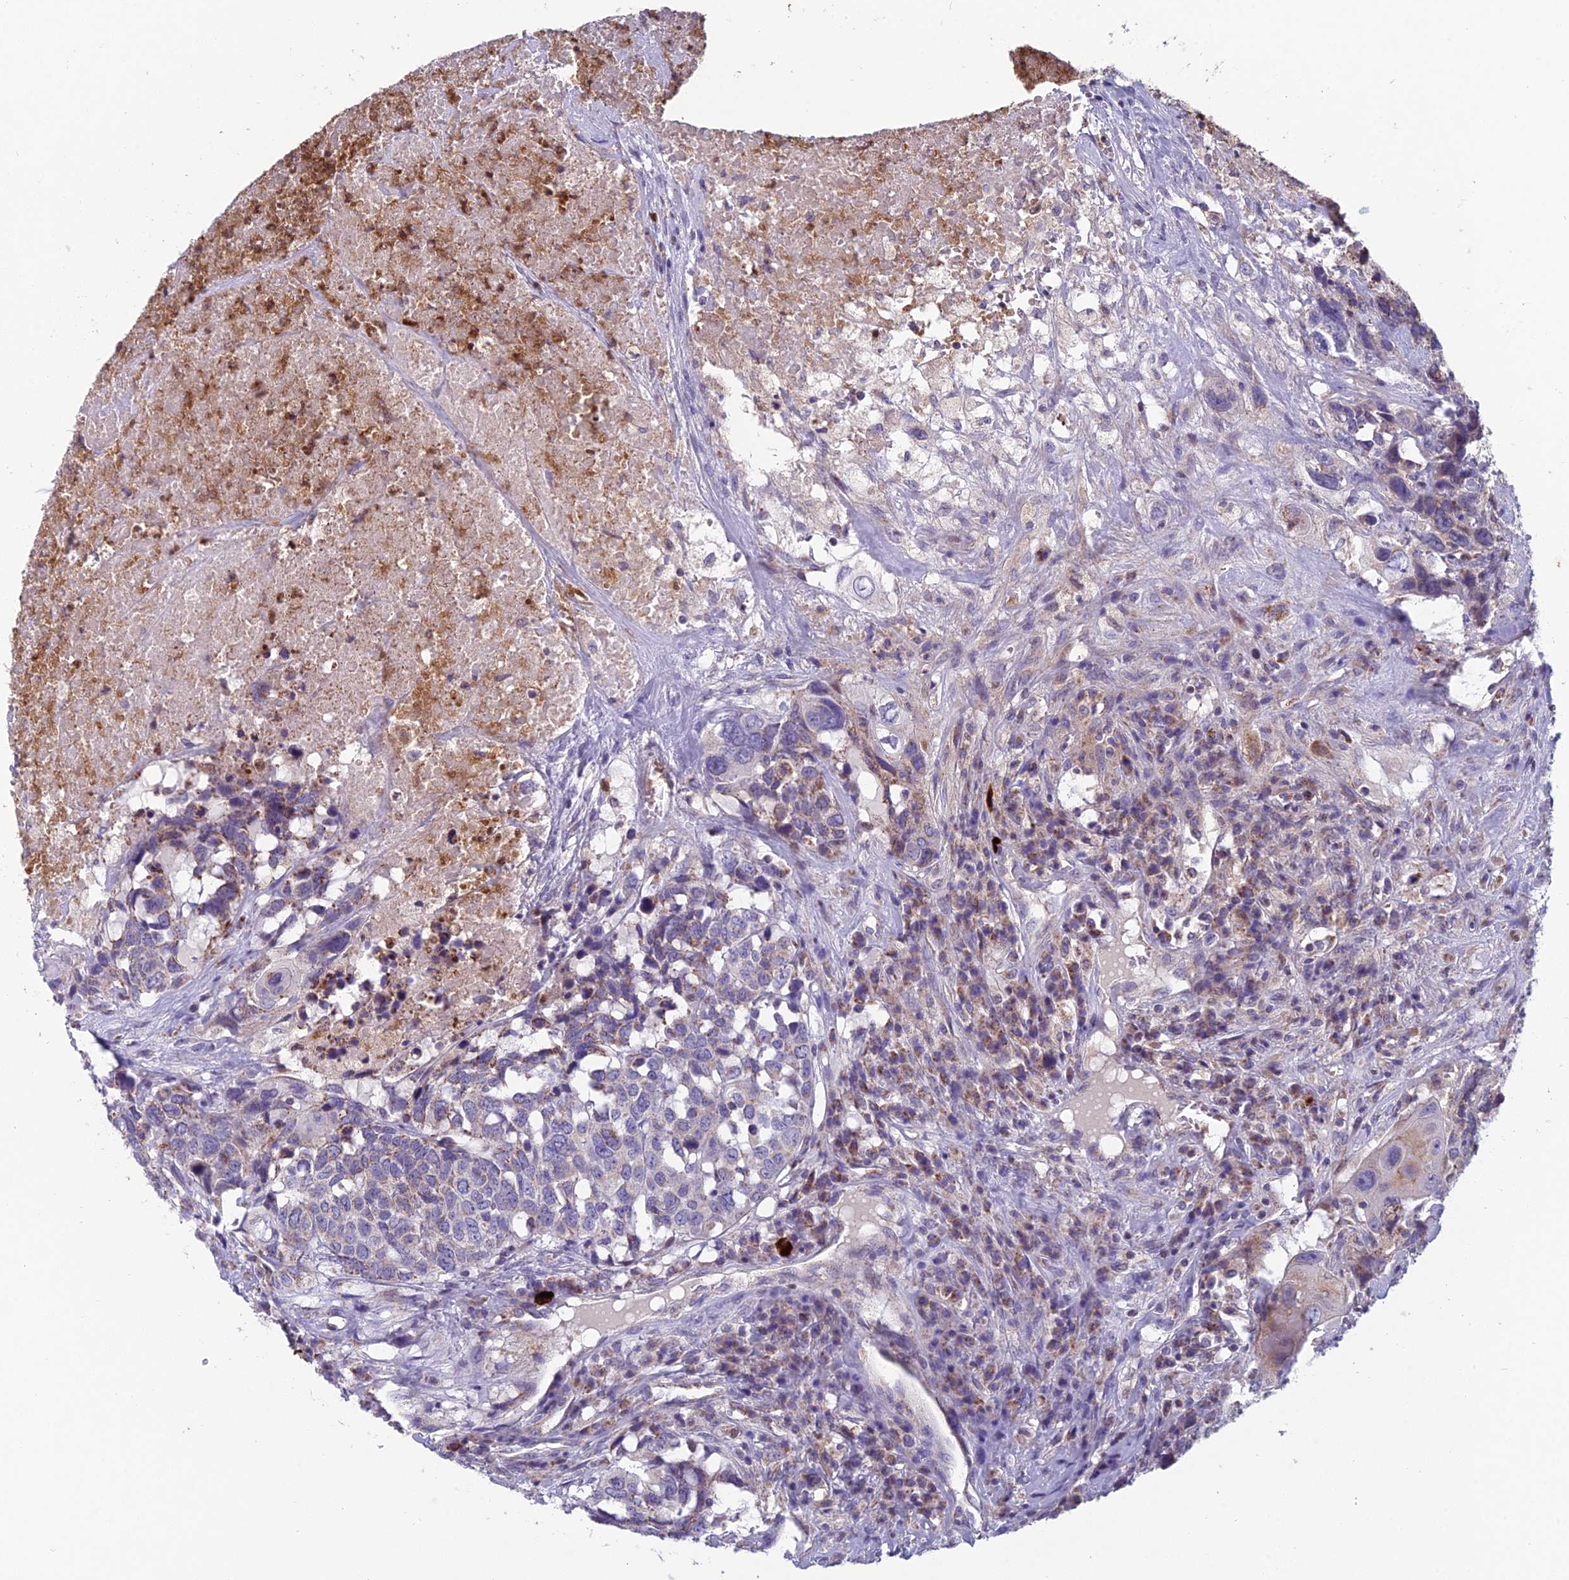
{"staining": {"intensity": "weak", "quantity": "25%-75%", "location": "cytoplasmic/membranous"}, "tissue": "head and neck cancer", "cell_type": "Tumor cells", "image_type": "cancer", "snomed": [{"axis": "morphology", "description": "Squamous cell carcinoma, NOS"}, {"axis": "topography", "description": "Head-Neck"}], "caption": "This histopathology image reveals immunohistochemistry staining of head and neck cancer (squamous cell carcinoma), with low weak cytoplasmic/membranous staining in about 25%-75% of tumor cells.", "gene": "ENSG00000188897", "patient": {"sex": "male", "age": 66}}